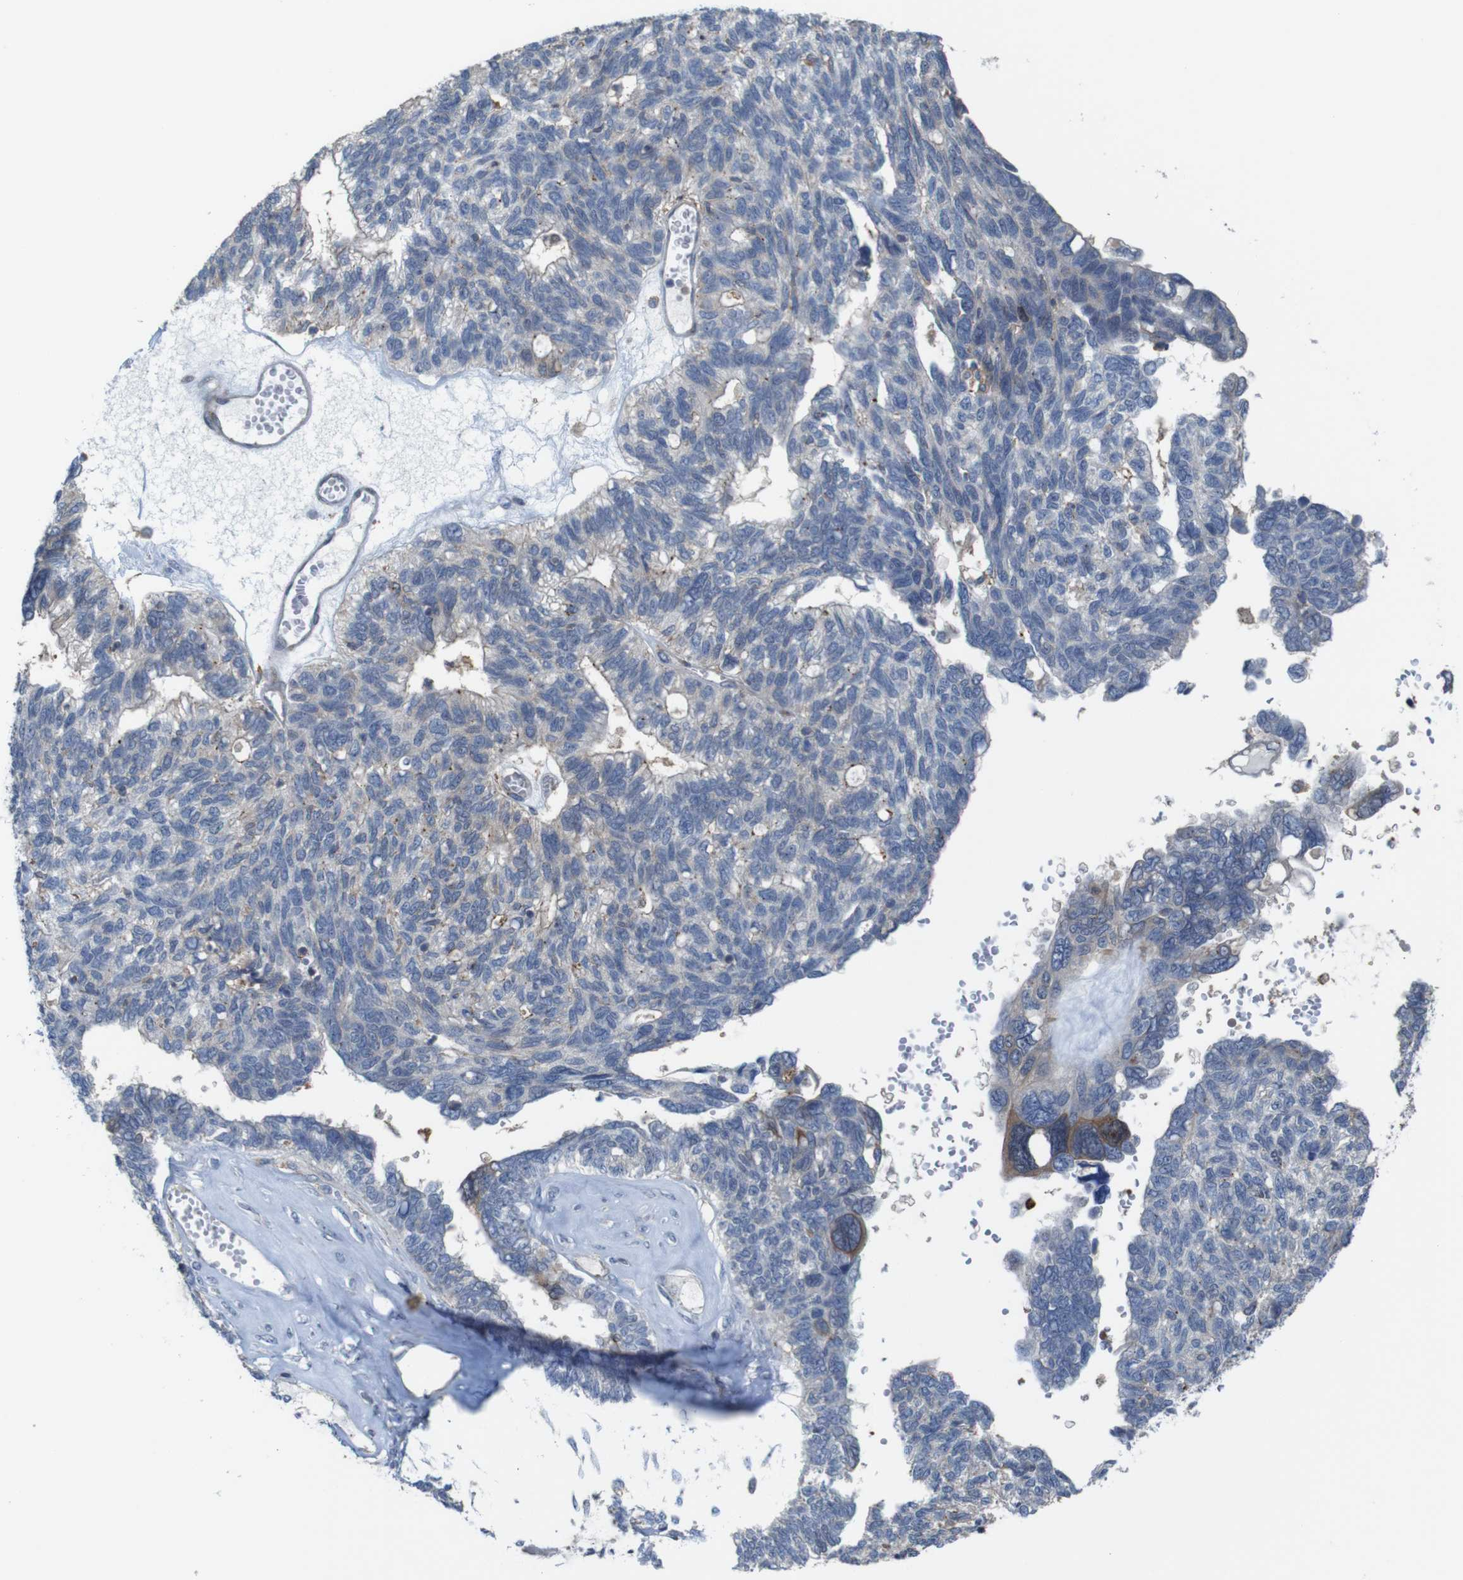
{"staining": {"intensity": "negative", "quantity": "none", "location": "none"}, "tissue": "ovarian cancer", "cell_type": "Tumor cells", "image_type": "cancer", "snomed": [{"axis": "morphology", "description": "Cystadenocarcinoma, serous, NOS"}, {"axis": "topography", "description": "Ovary"}], "caption": "Immunohistochemistry of human ovarian cancer (serous cystadenocarcinoma) shows no expression in tumor cells.", "gene": "PCOLCE2", "patient": {"sex": "female", "age": 79}}